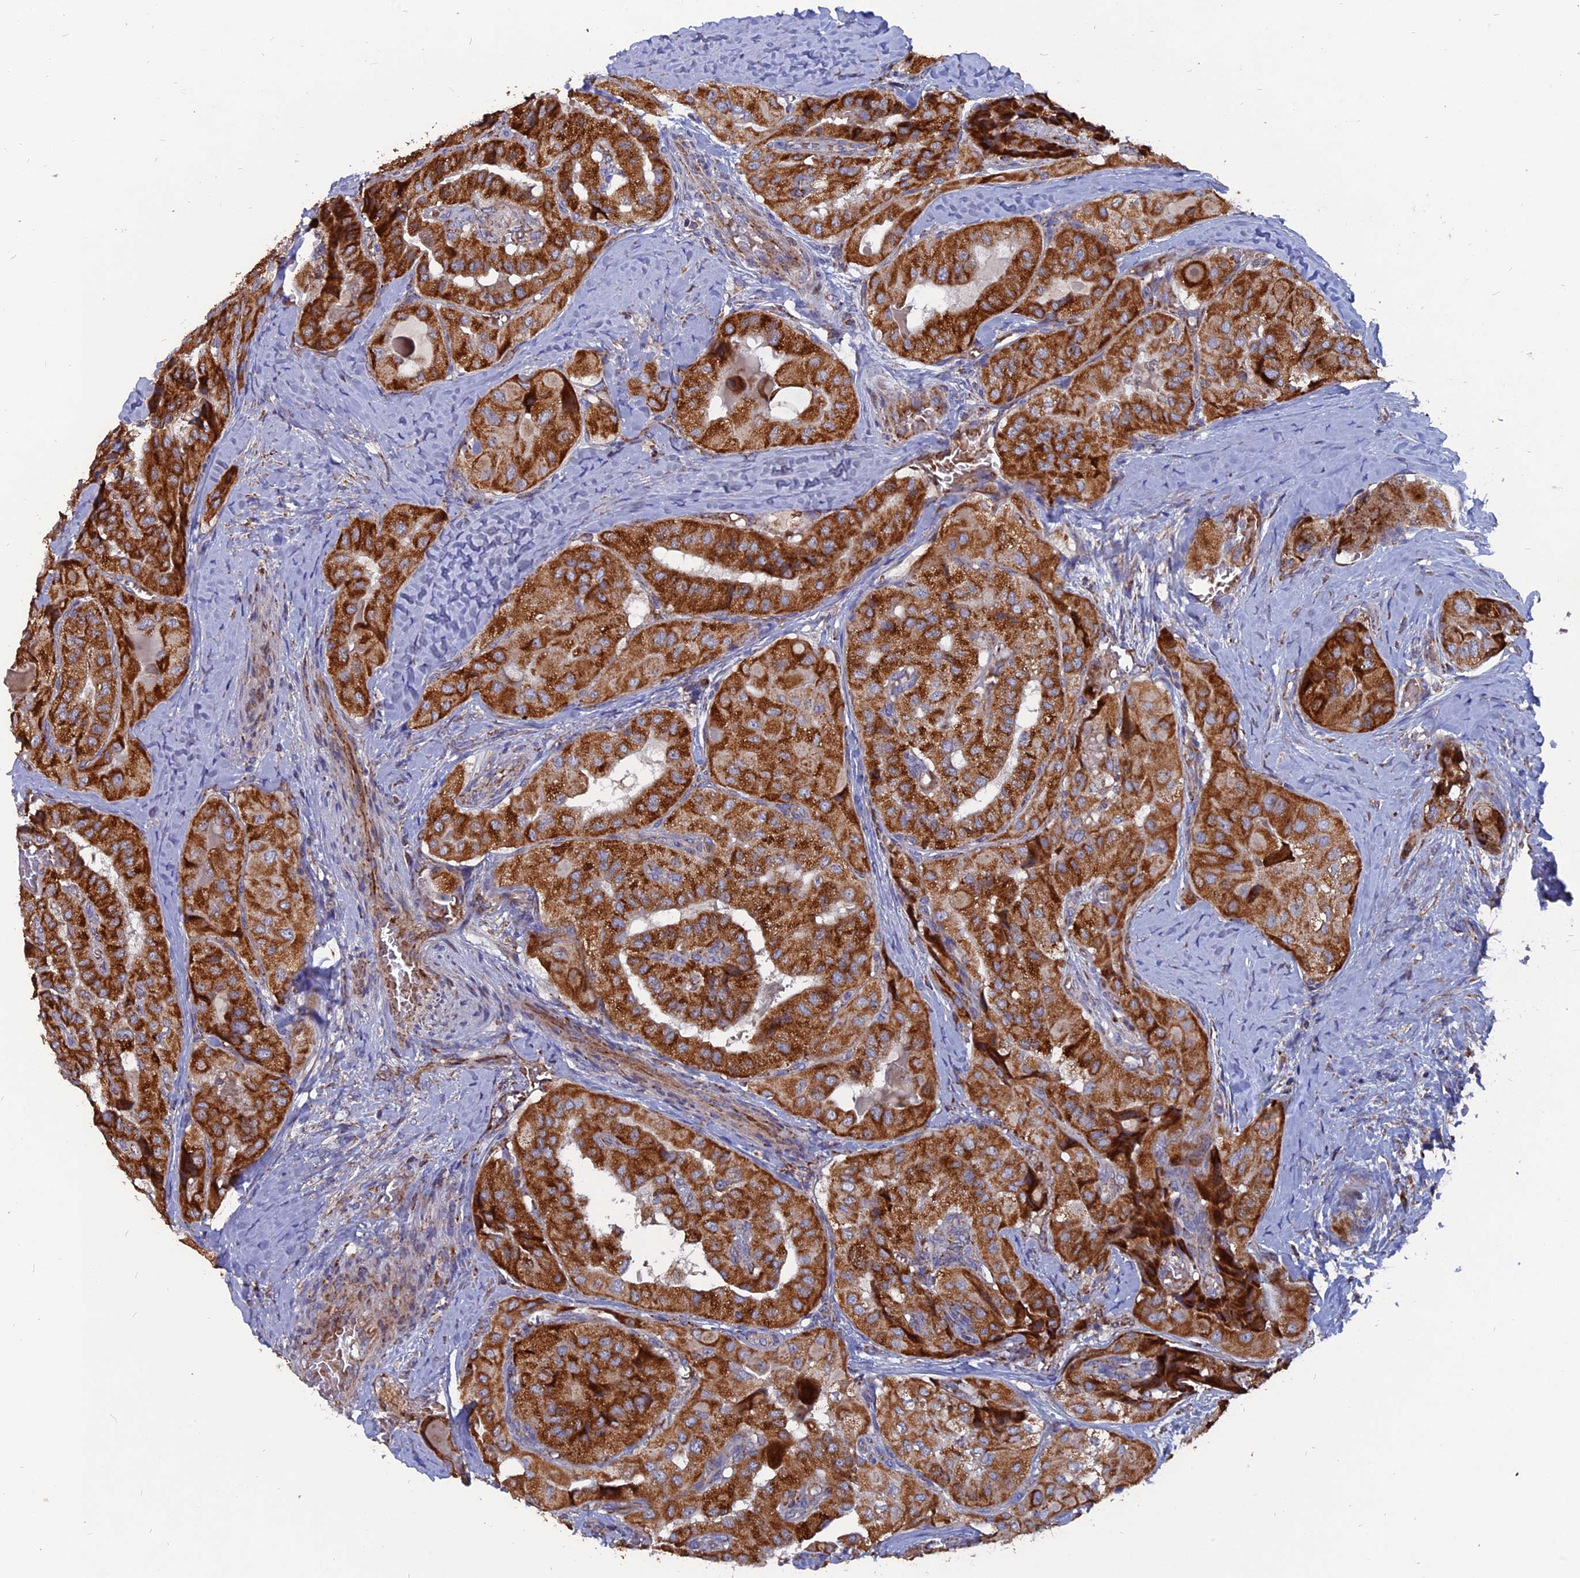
{"staining": {"intensity": "strong", "quantity": ">75%", "location": "cytoplasmic/membranous"}, "tissue": "thyroid cancer", "cell_type": "Tumor cells", "image_type": "cancer", "snomed": [{"axis": "morphology", "description": "Normal tissue, NOS"}, {"axis": "morphology", "description": "Papillary adenocarcinoma, NOS"}, {"axis": "topography", "description": "Thyroid gland"}], "caption": "Immunohistochemical staining of human papillary adenocarcinoma (thyroid) reveals strong cytoplasmic/membranous protein staining in about >75% of tumor cells. The staining was performed using DAB to visualize the protein expression in brown, while the nuclei were stained in blue with hematoxylin (Magnification: 20x).", "gene": "TGFA", "patient": {"sex": "female", "age": 59}}